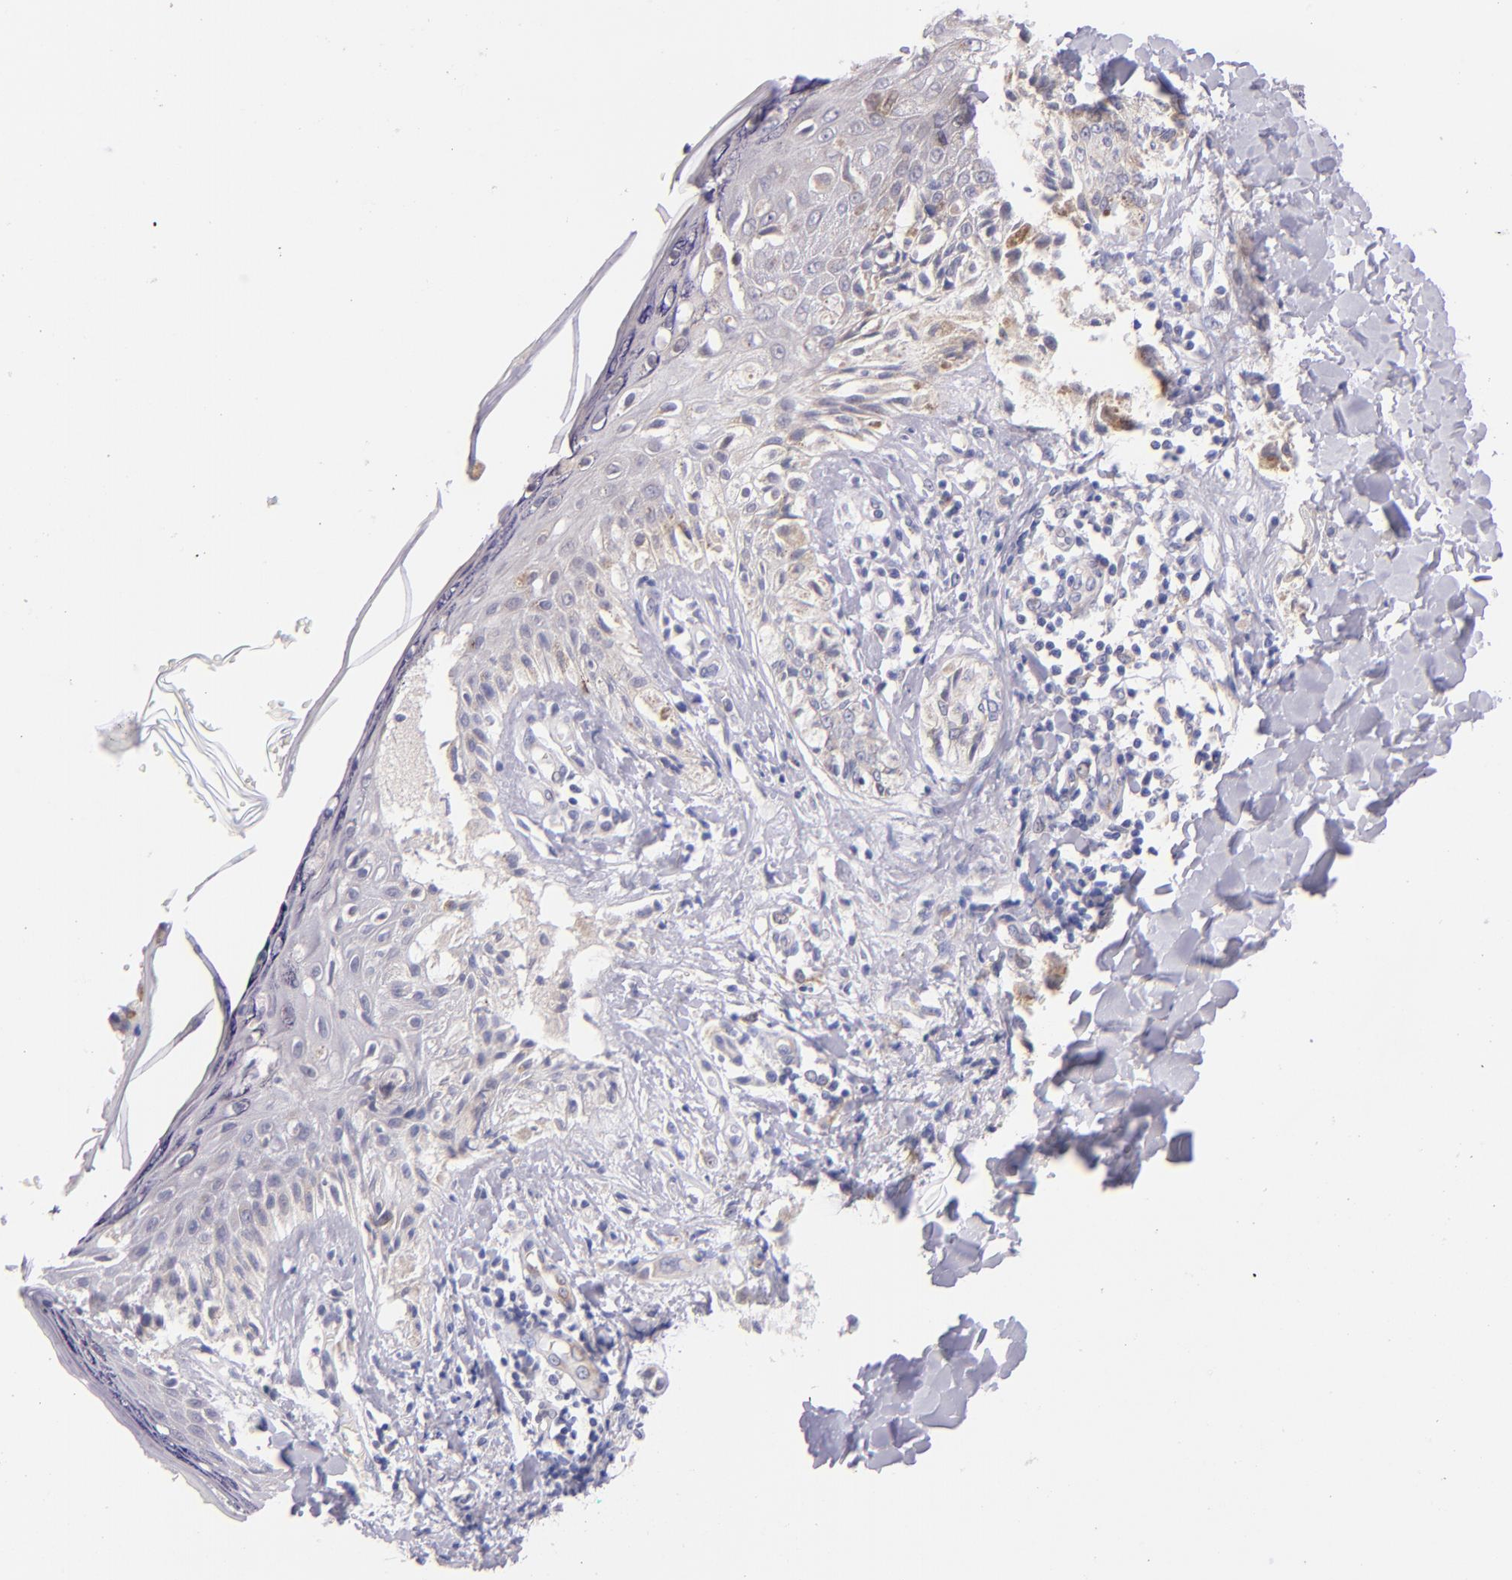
{"staining": {"intensity": "weak", "quantity": ">75%", "location": "cytoplasmic/membranous"}, "tissue": "melanoma", "cell_type": "Tumor cells", "image_type": "cancer", "snomed": [{"axis": "morphology", "description": "Malignant melanoma, NOS"}, {"axis": "topography", "description": "Skin"}], "caption": "DAB (3,3'-diaminobenzidine) immunohistochemical staining of melanoma reveals weak cytoplasmic/membranous protein positivity in about >75% of tumor cells.", "gene": "SH2D4A", "patient": {"sex": "female", "age": 82}}